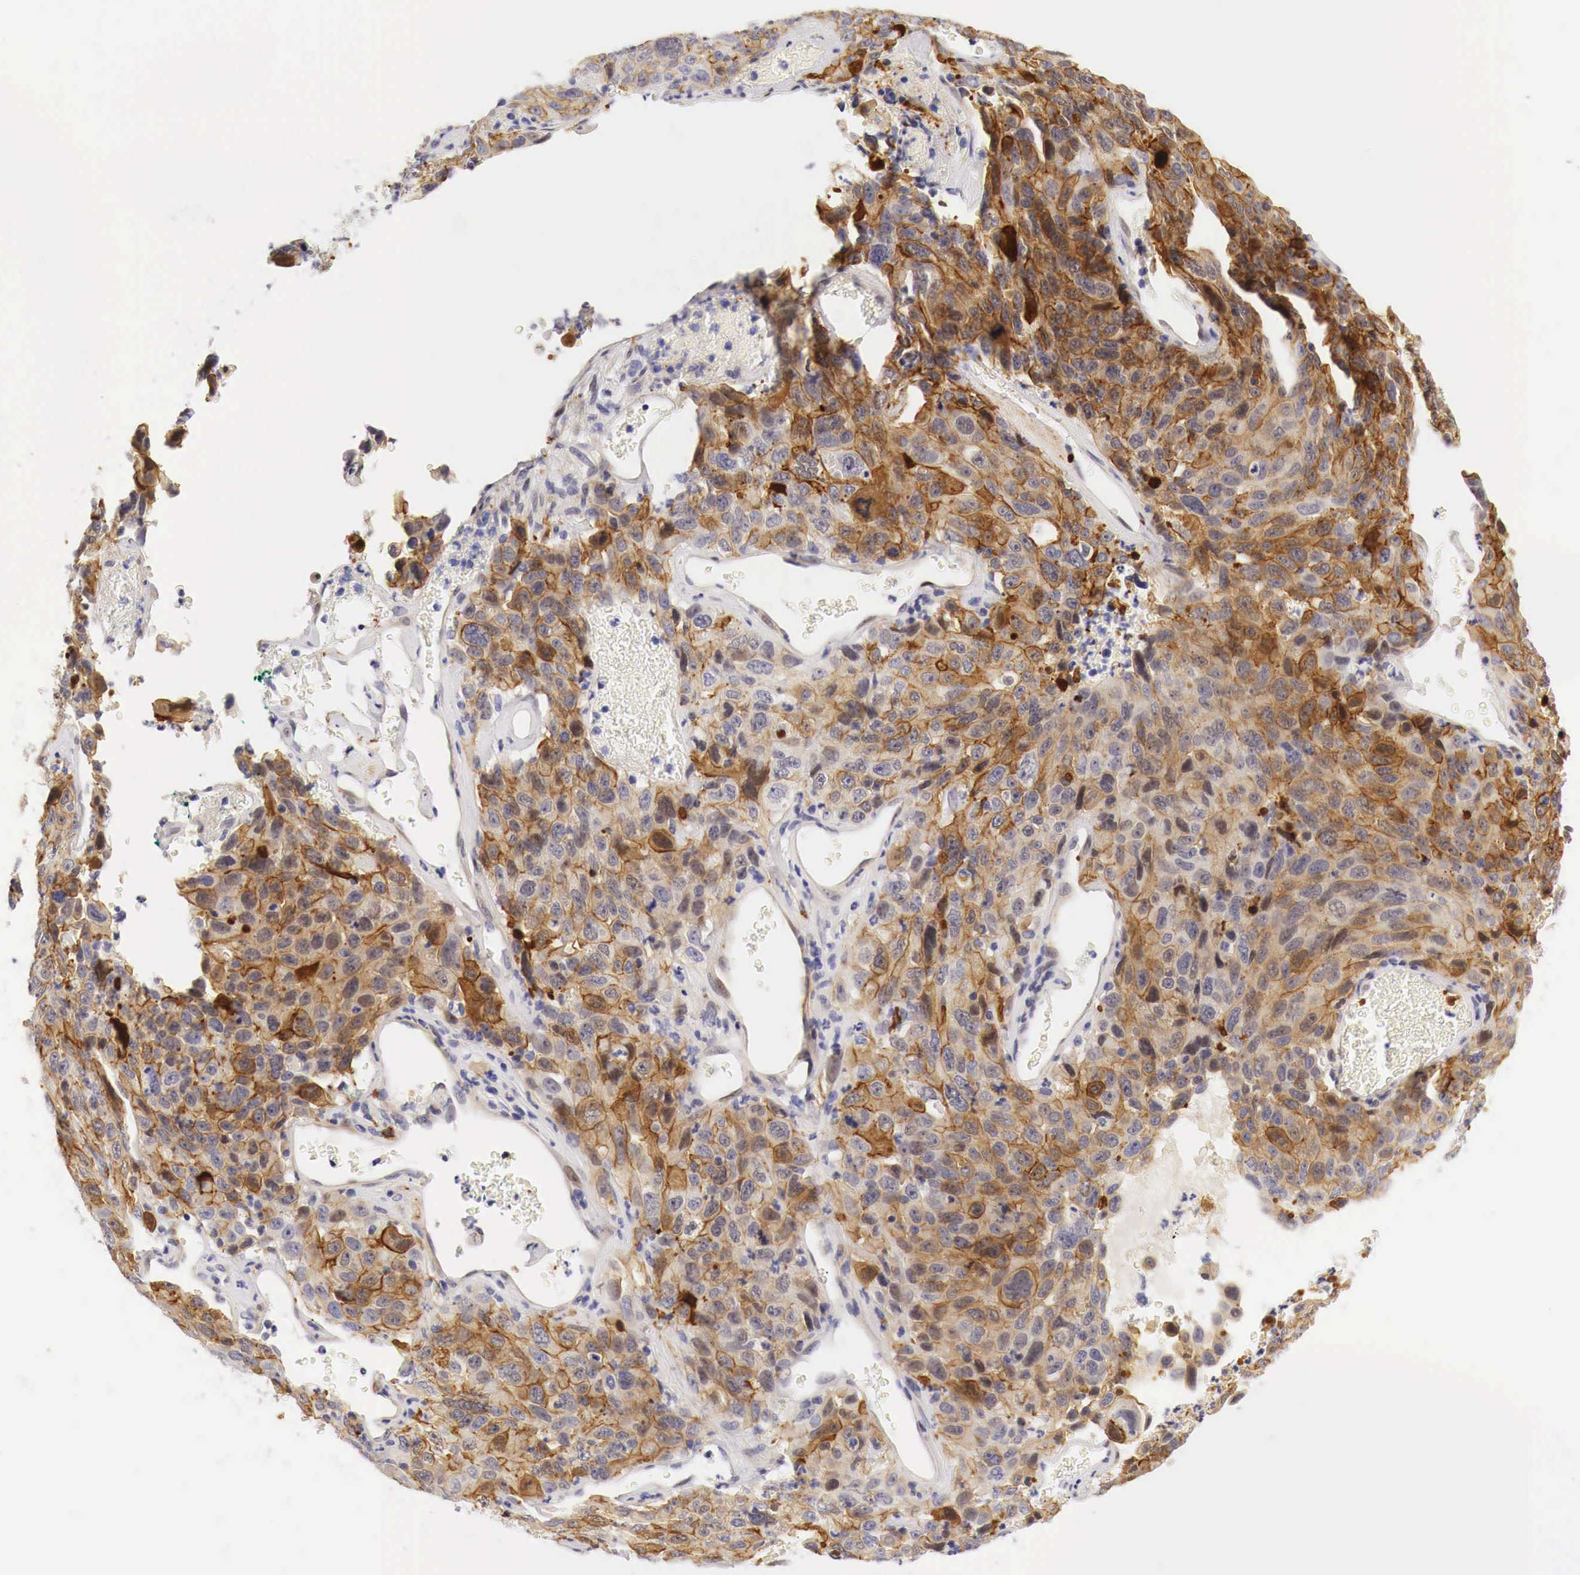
{"staining": {"intensity": "moderate", "quantity": "25%-75%", "location": "cytoplasmic/membranous,nuclear"}, "tissue": "lung cancer", "cell_type": "Tumor cells", "image_type": "cancer", "snomed": [{"axis": "morphology", "description": "Squamous cell carcinoma, NOS"}, {"axis": "topography", "description": "Lung"}], "caption": "A brown stain shows moderate cytoplasmic/membranous and nuclear staining of a protein in human lung cancer (squamous cell carcinoma) tumor cells. (DAB IHC, brown staining for protein, blue staining for nuclei).", "gene": "CASP3", "patient": {"sex": "male", "age": 64}}